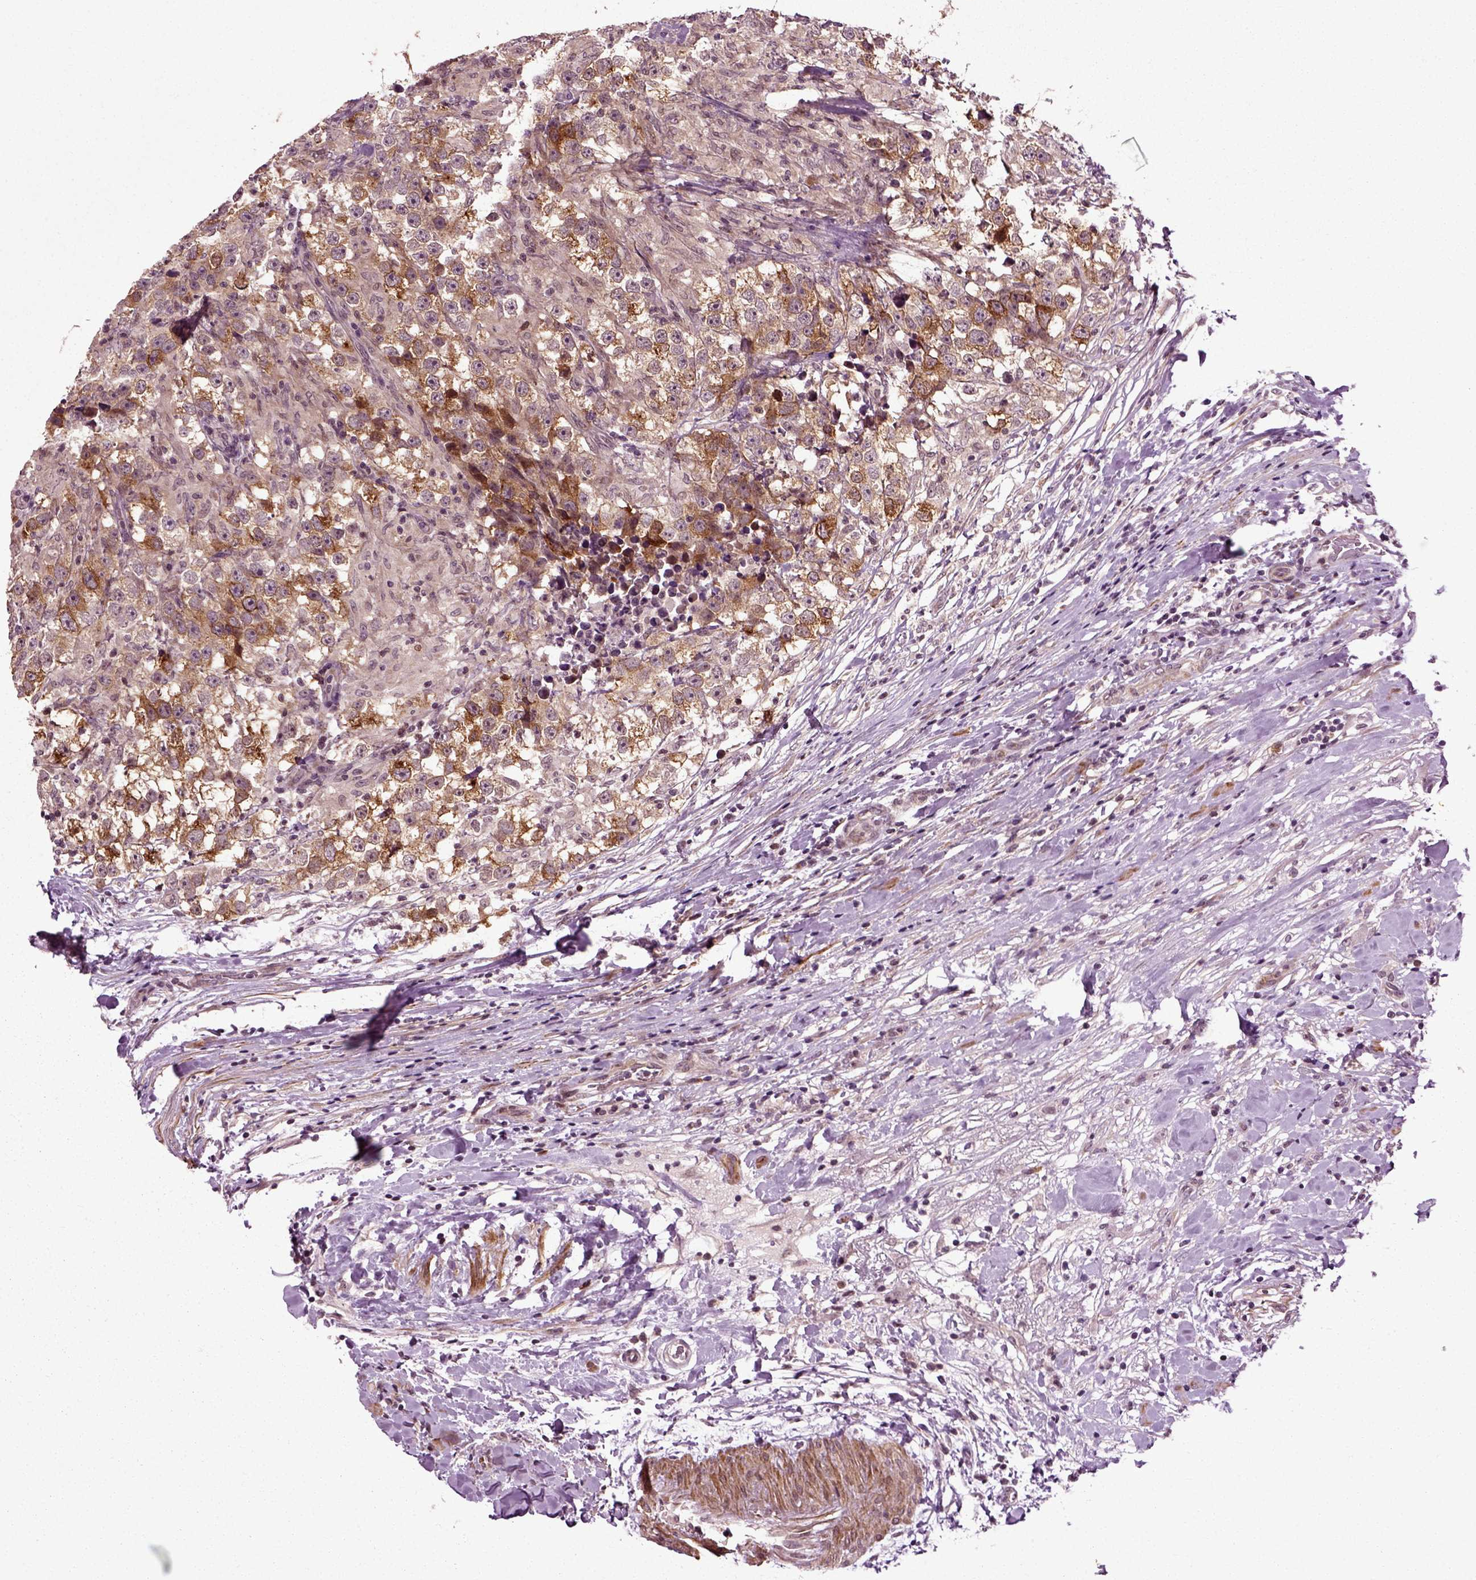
{"staining": {"intensity": "moderate", "quantity": "25%-75%", "location": "cytoplasmic/membranous"}, "tissue": "testis cancer", "cell_type": "Tumor cells", "image_type": "cancer", "snomed": [{"axis": "morphology", "description": "Seminoma, NOS"}, {"axis": "topography", "description": "Testis"}], "caption": "A brown stain labels moderate cytoplasmic/membranous expression of a protein in seminoma (testis) tumor cells. The protein of interest is stained brown, and the nuclei are stained in blue (DAB IHC with brightfield microscopy, high magnification).", "gene": "KNSTRN", "patient": {"sex": "male", "age": 46}}